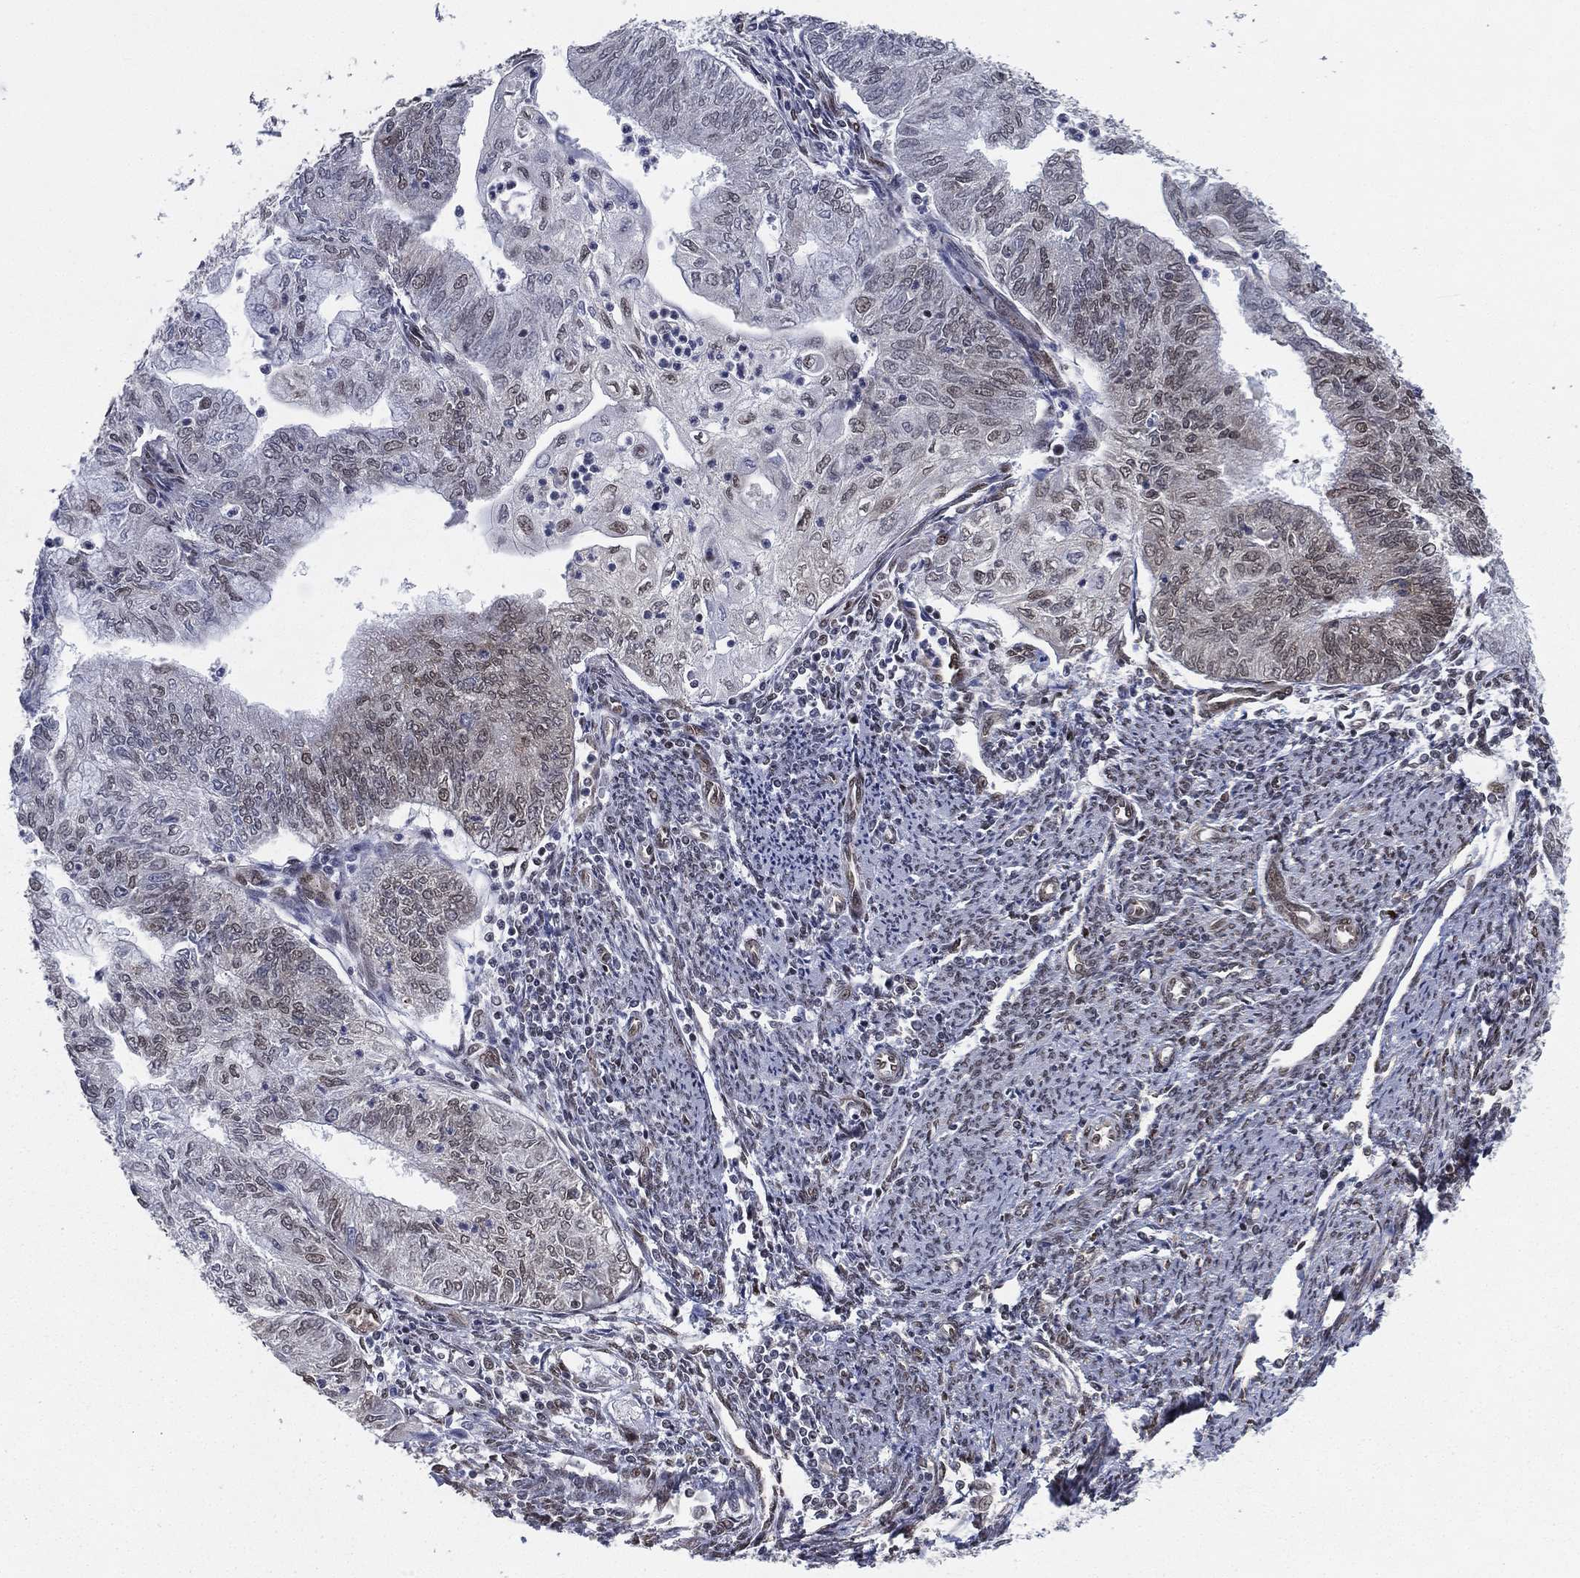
{"staining": {"intensity": "weak", "quantity": "<25%", "location": "nuclear"}, "tissue": "endometrial cancer", "cell_type": "Tumor cells", "image_type": "cancer", "snomed": [{"axis": "morphology", "description": "Adenocarcinoma, NOS"}, {"axis": "topography", "description": "Endometrium"}], "caption": "DAB (3,3'-diaminobenzidine) immunohistochemical staining of adenocarcinoma (endometrial) displays no significant expression in tumor cells. The staining was performed using DAB (3,3'-diaminobenzidine) to visualize the protein expression in brown, while the nuclei were stained in blue with hematoxylin (Magnification: 20x).", "gene": "FUBP3", "patient": {"sex": "female", "age": 59}}